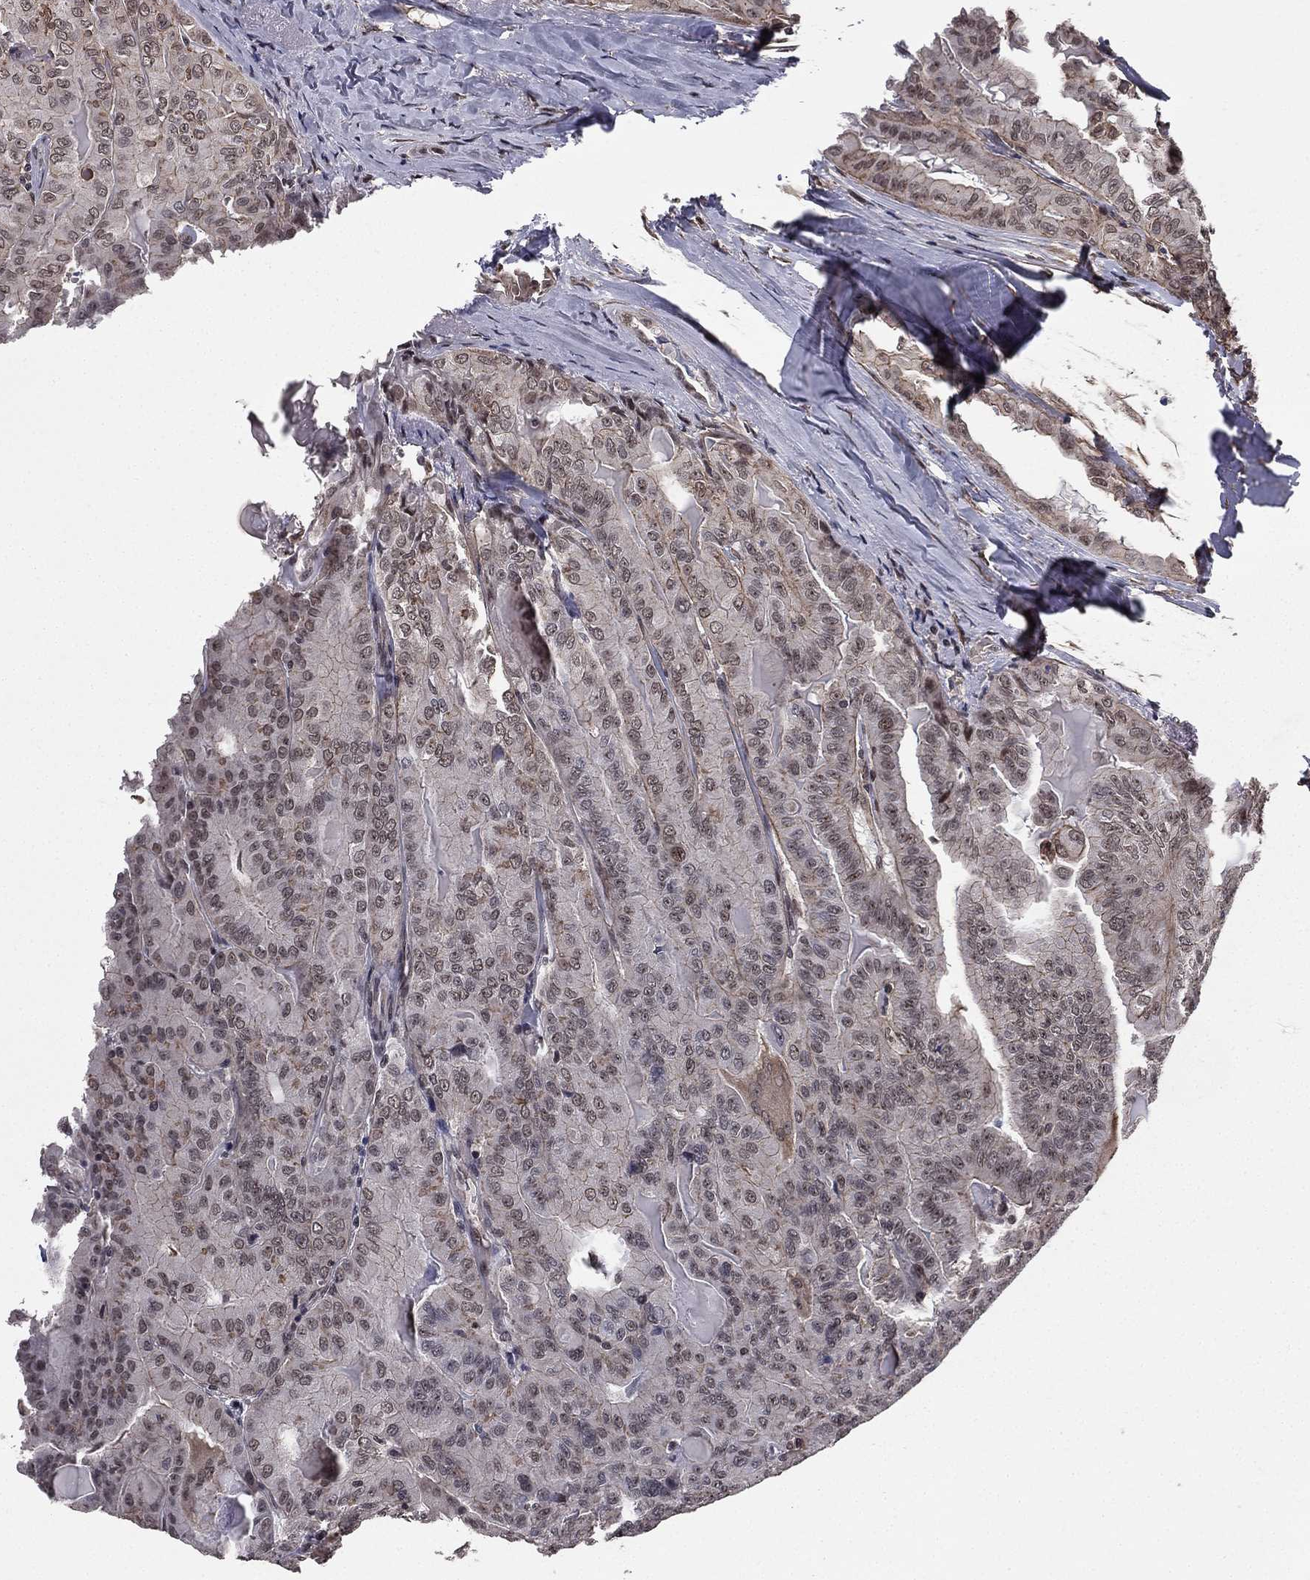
{"staining": {"intensity": "weak", "quantity": "25%-75%", "location": "cytoplasmic/membranous"}, "tissue": "thyroid cancer", "cell_type": "Tumor cells", "image_type": "cancer", "snomed": [{"axis": "morphology", "description": "Papillary adenocarcinoma, NOS"}, {"axis": "topography", "description": "Thyroid gland"}], "caption": "Protein expression analysis of papillary adenocarcinoma (thyroid) reveals weak cytoplasmic/membranous expression in about 25%-75% of tumor cells.", "gene": "RARB", "patient": {"sex": "female", "age": 68}}